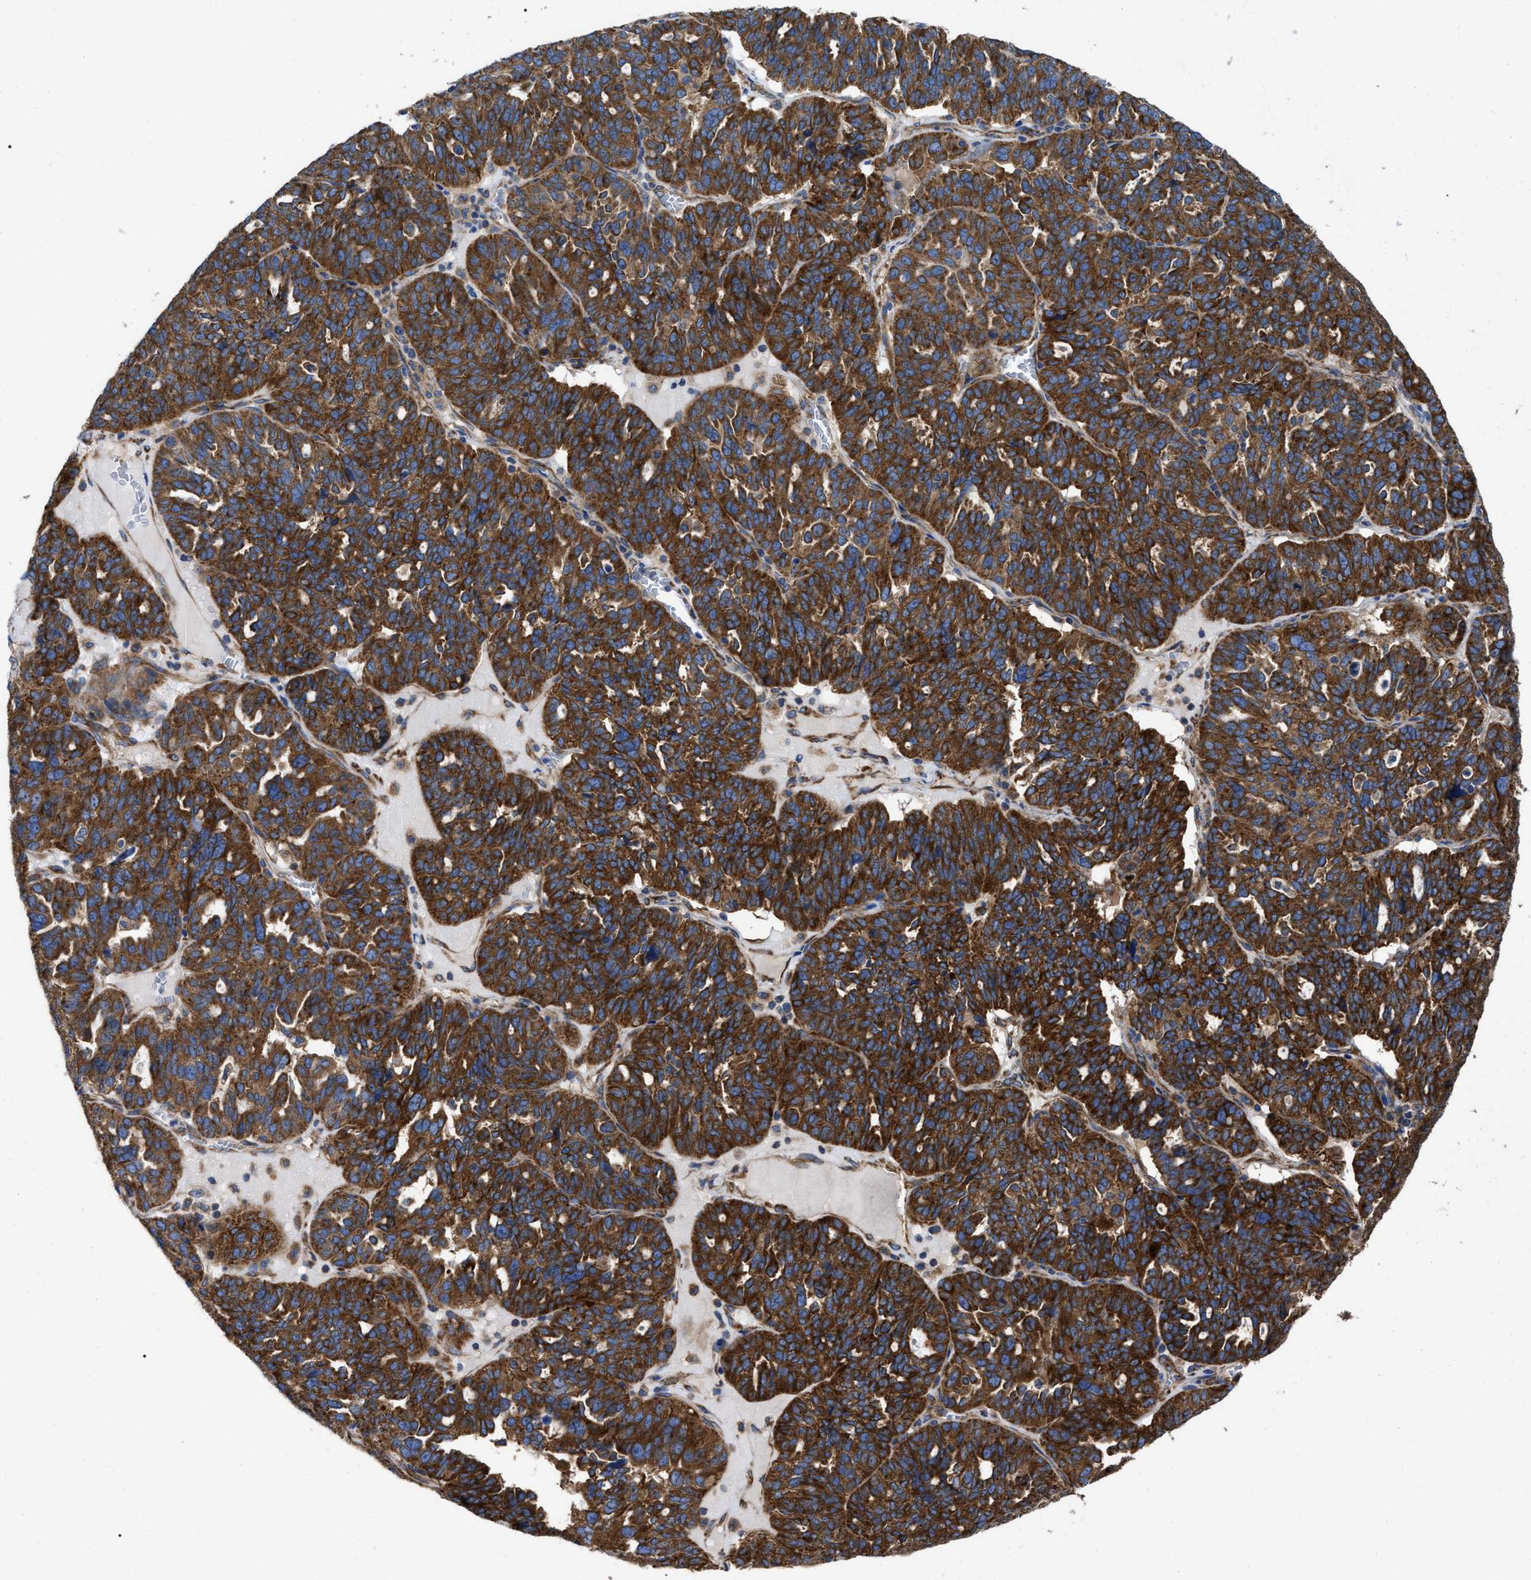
{"staining": {"intensity": "strong", "quantity": ">75%", "location": "cytoplasmic/membranous"}, "tissue": "ovarian cancer", "cell_type": "Tumor cells", "image_type": "cancer", "snomed": [{"axis": "morphology", "description": "Cystadenocarcinoma, serous, NOS"}, {"axis": "topography", "description": "Ovary"}], "caption": "Immunohistochemistry (IHC) (DAB (3,3'-diaminobenzidine)) staining of human ovarian cancer (serous cystadenocarcinoma) displays strong cytoplasmic/membranous protein expression in approximately >75% of tumor cells. The protein is stained brown, and the nuclei are stained in blue (DAB IHC with brightfield microscopy, high magnification).", "gene": "FAM120A", "patient": {"sex": "female", "age": 59}}